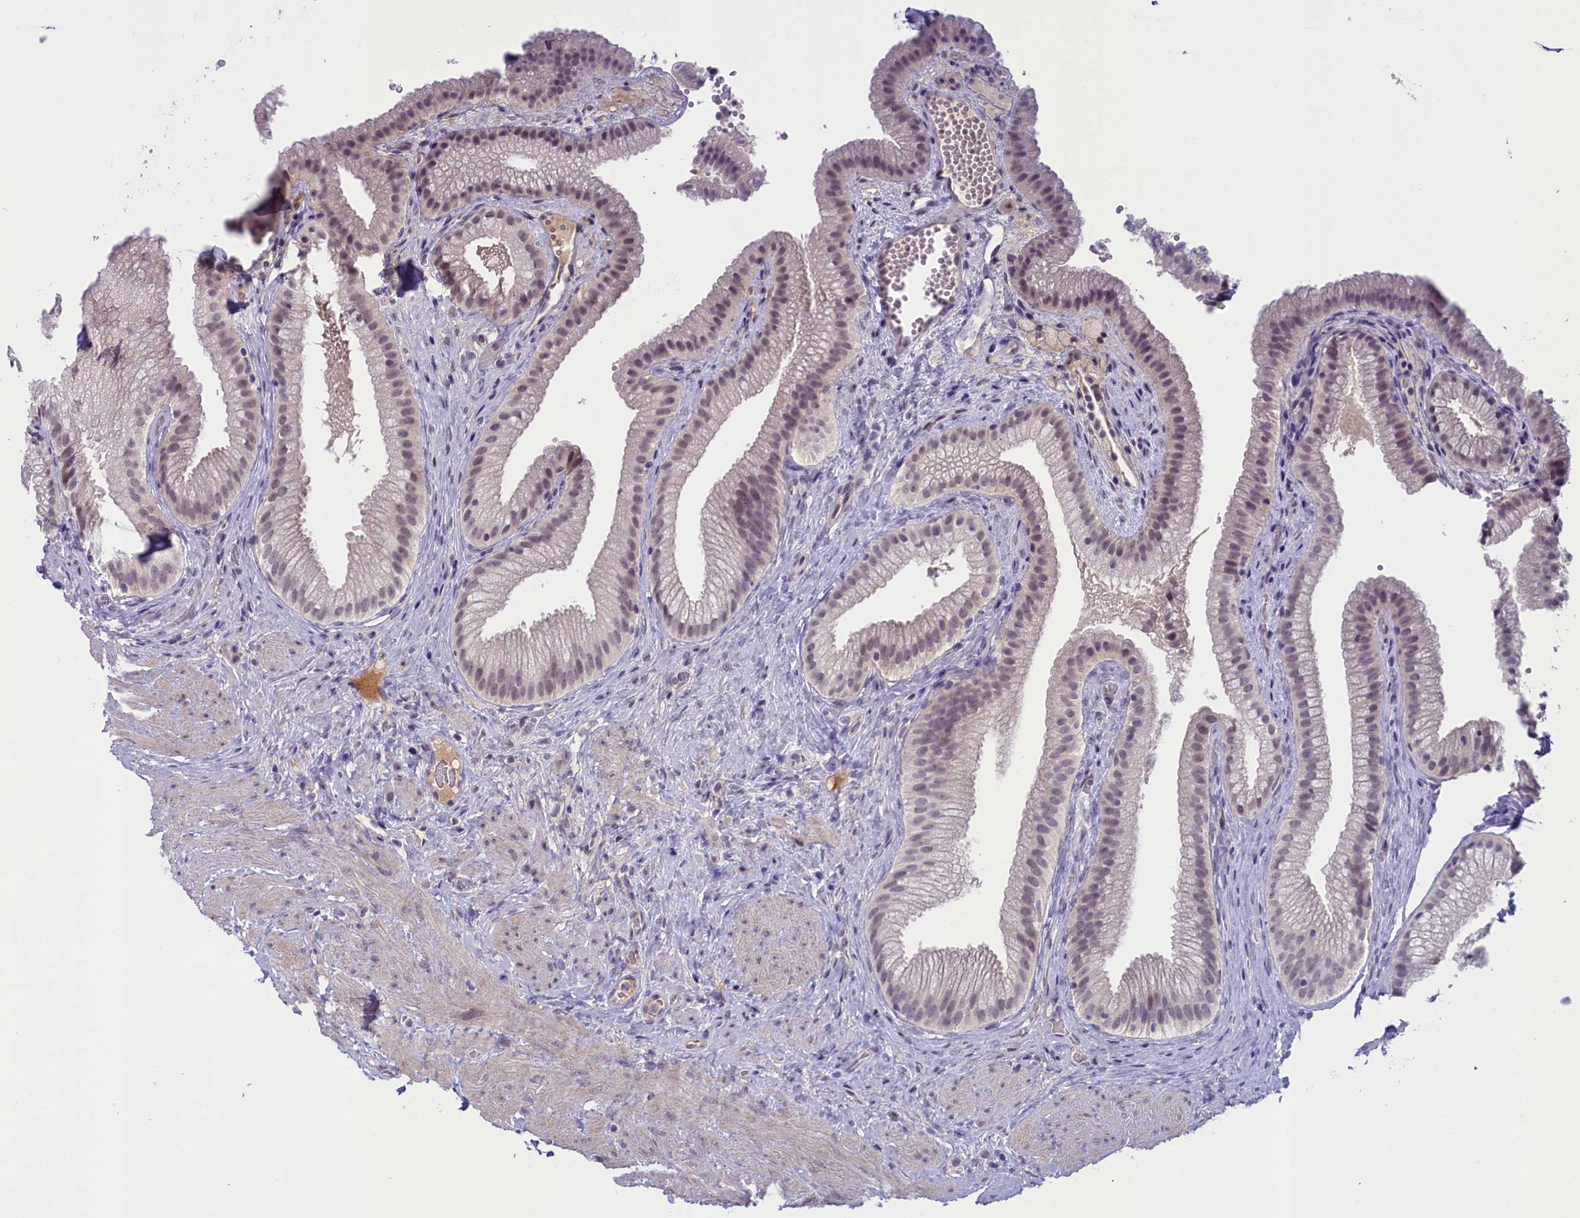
{"staining": {"intensity": "moderate", "quantity": ">75%", "location": "nuclear"}, "tissue": "gallbladder", "cell_type": "Glandular cells", "image_type": "normal", "snomed": [{"axis": "morphology", "description": "Normal tissue, NOS"}, {"axis": "morphology", "description": "Inflammation, NOS"}, {"axis": "topography", "description": "Gallbladder"}], "caption": "Human gallbladder stained with a brown dye shows moderate nuclear positive positivity in about >75% of glandular cells.", "gene": "CRAMP1", "patient": {"sex": "male", "age": 51}}